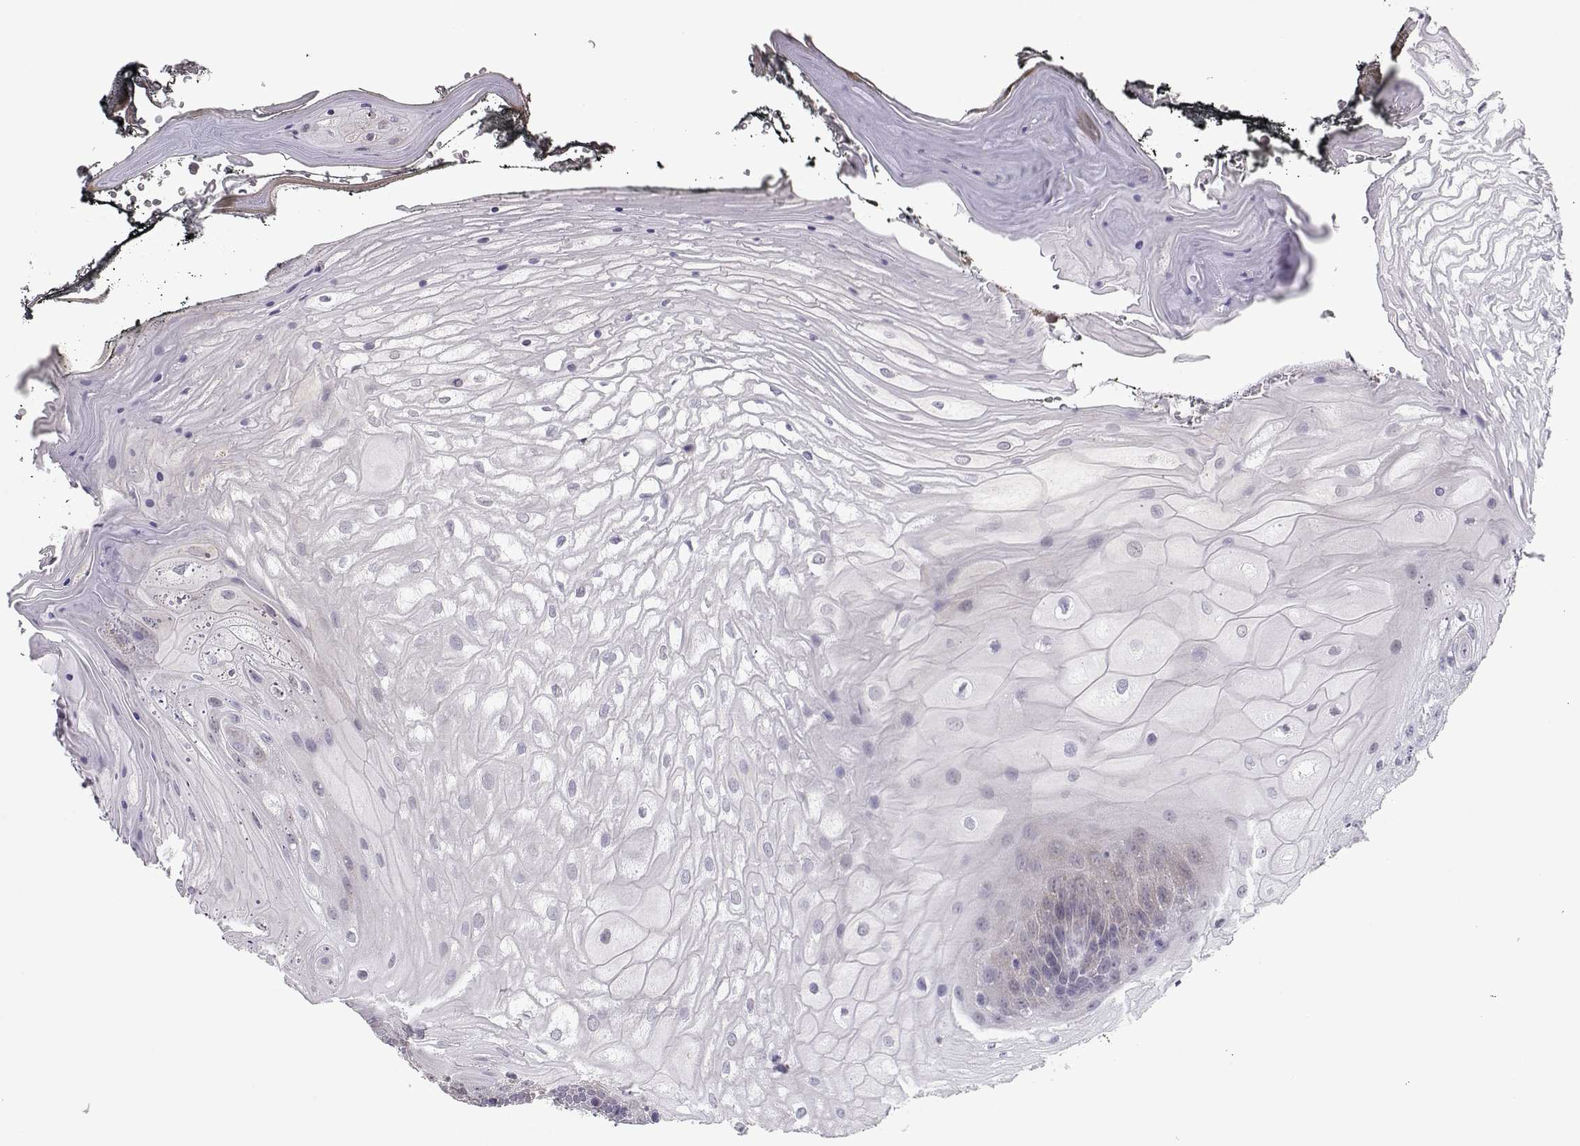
{"staining": {"intensity": "negative", "quantity": "none", "location": "none"}, "tissue": "oral mucosa", "cell_type": "Squamous epithelial cells", "image_type": "normal", "snomed": [{"axis": "morphology", "description": "Normal tissue, NOS"}, {"axis": "morphology", "description": "Squamous cell carcinoma, NOS"}, {"axis": "topography", "description": "Oral tissue"}, {"axis": "topography", "description": "Head-Neck"}], "caption": "Immunohistochemical staining of unremarkable oral mucosa displays no significant expression in squamous epithelial cells.", "gene": "NPVF", "patient": {"sex": "male", "age": 65}}